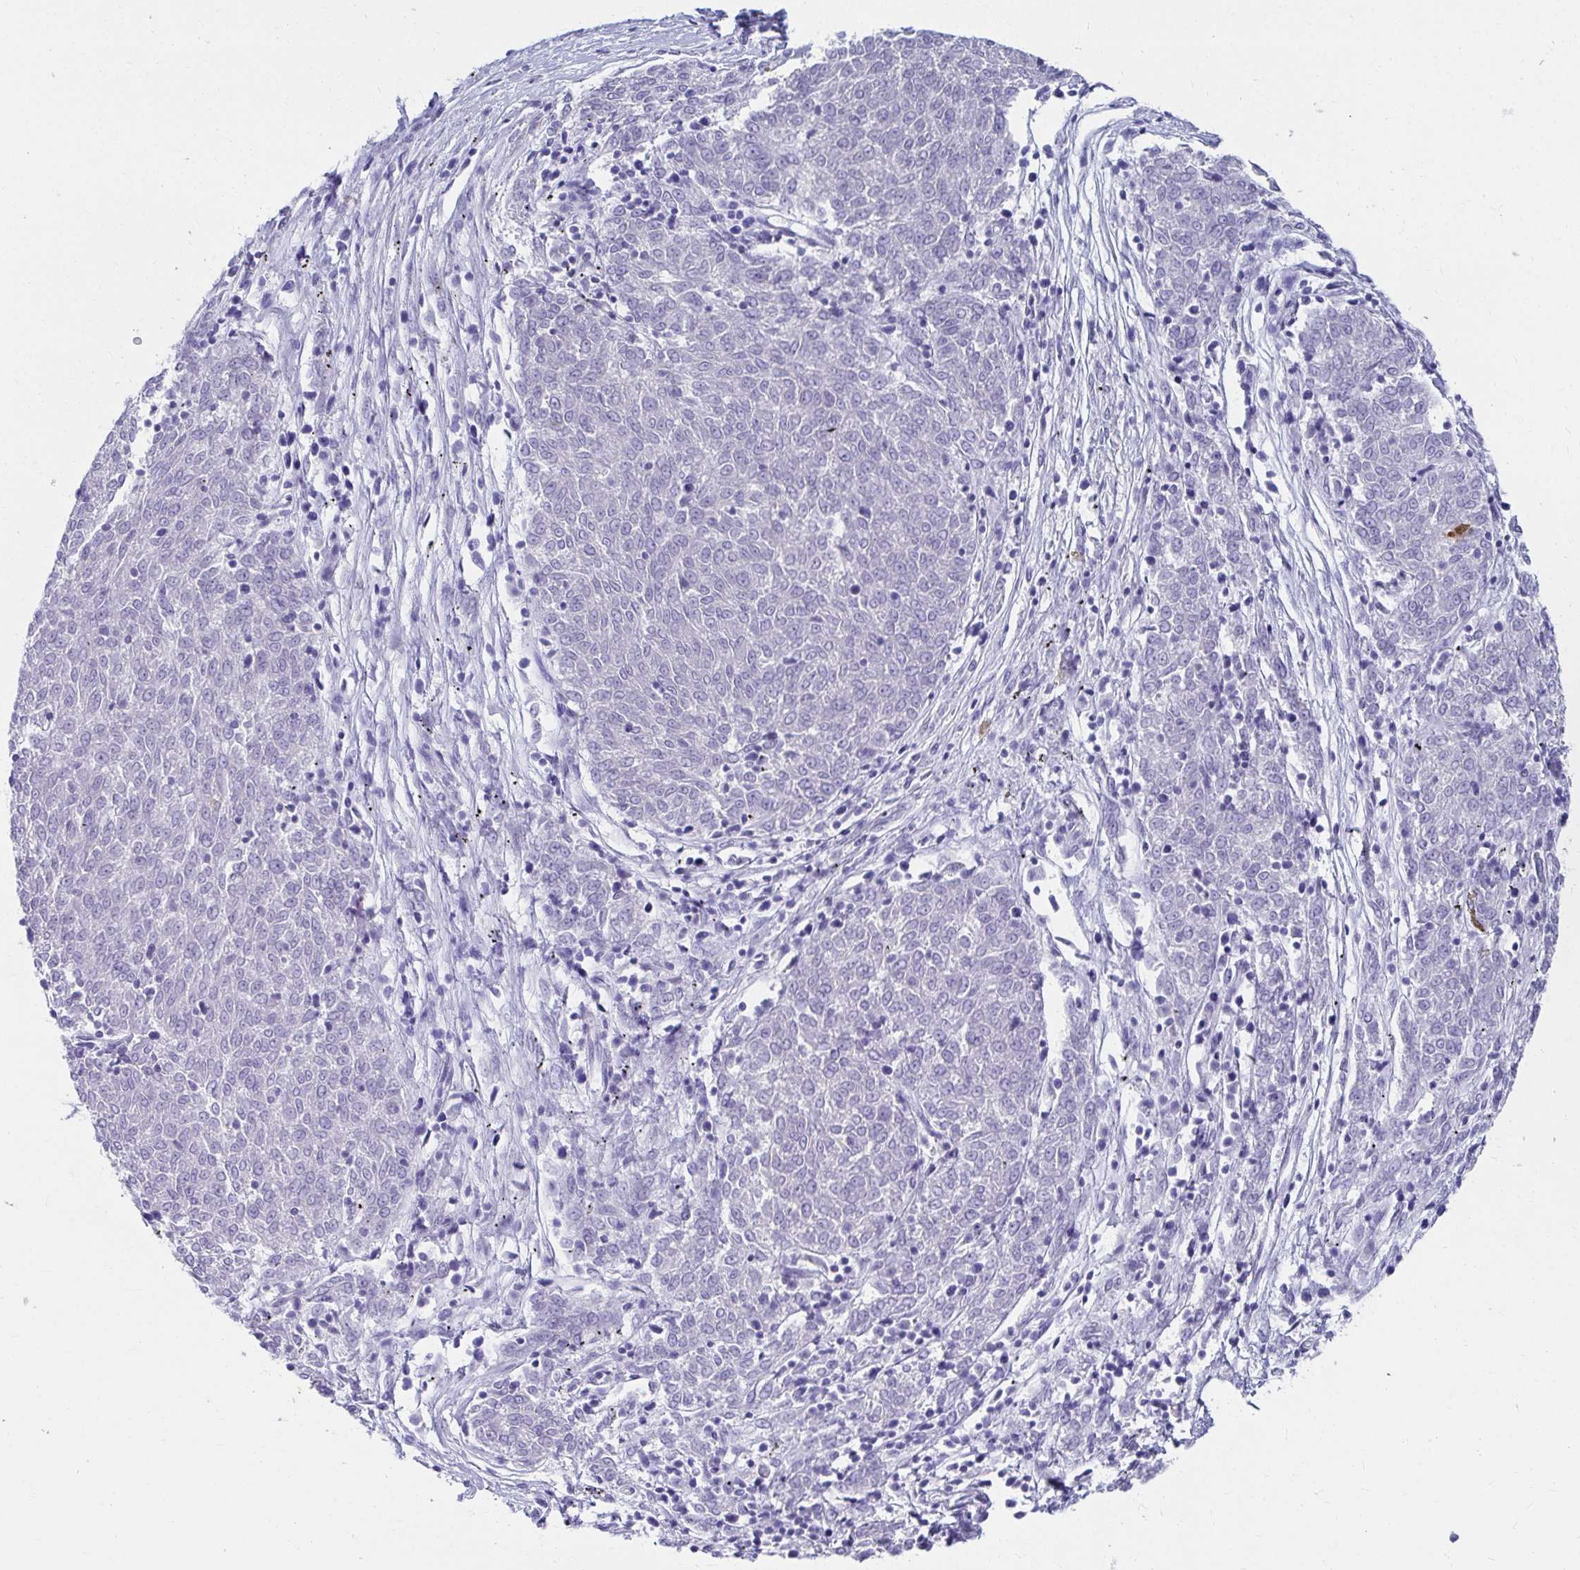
{"staining": {"intensity": "negative", "quantity": "none", "location": "none"}, "tissue": "melanoma", "cell_type": "Tumor cells", "image_type": "cancer", "snomed": [{"axis": "morphology", "description": "Malignant melanoma, NOS"}, {"axis": "topography", "description": "Skin"}], "caption": "A micrograph of melanoma stained for a protein demonstrates no brown staining in tumor cells.", "gene": "DPEP3", "patient": {"sex": "female", "age": 72}}